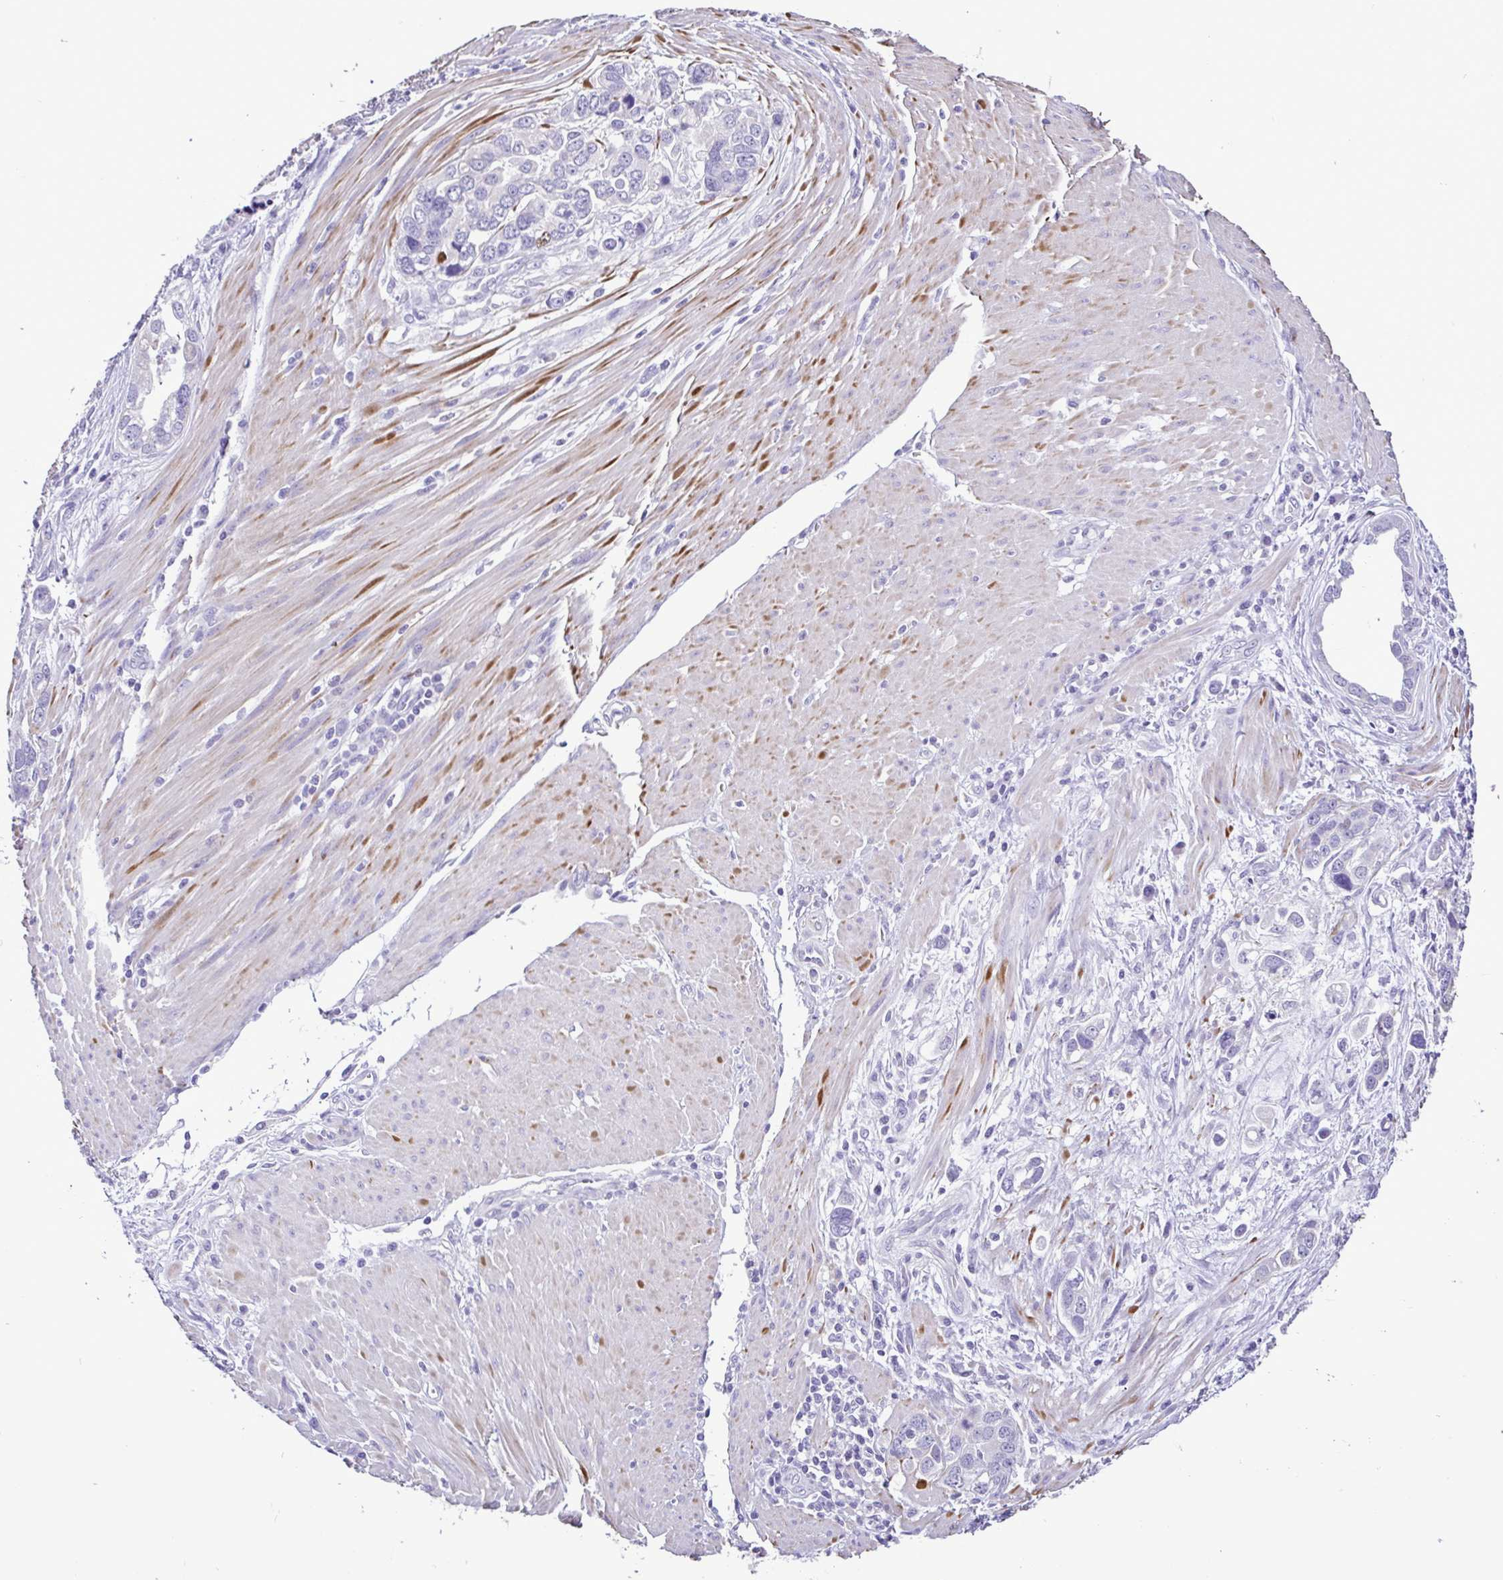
{"staining": {"intensity": "negative", "quantity": "none", "location": "none"}, "tissue": "stomach cancer", "cell_type": "Tumor cells", "image_type": "cancer", "snomed": [{"axis": "morphology", "description": "Adenocarcinoma, NOS"}, {"axis": "topography", "description": "Stomach, lower"}], "caption": "A micrograph of human stomach cancer is negative for staining in tumor cells. The staining is performed using DAB (3,3'-diaminobenzidine) brown chromogen with nuclei counter-stained in using hematoxylin.", "gene": "CBY2", "patient": {"sex": "female", "age": 93}}